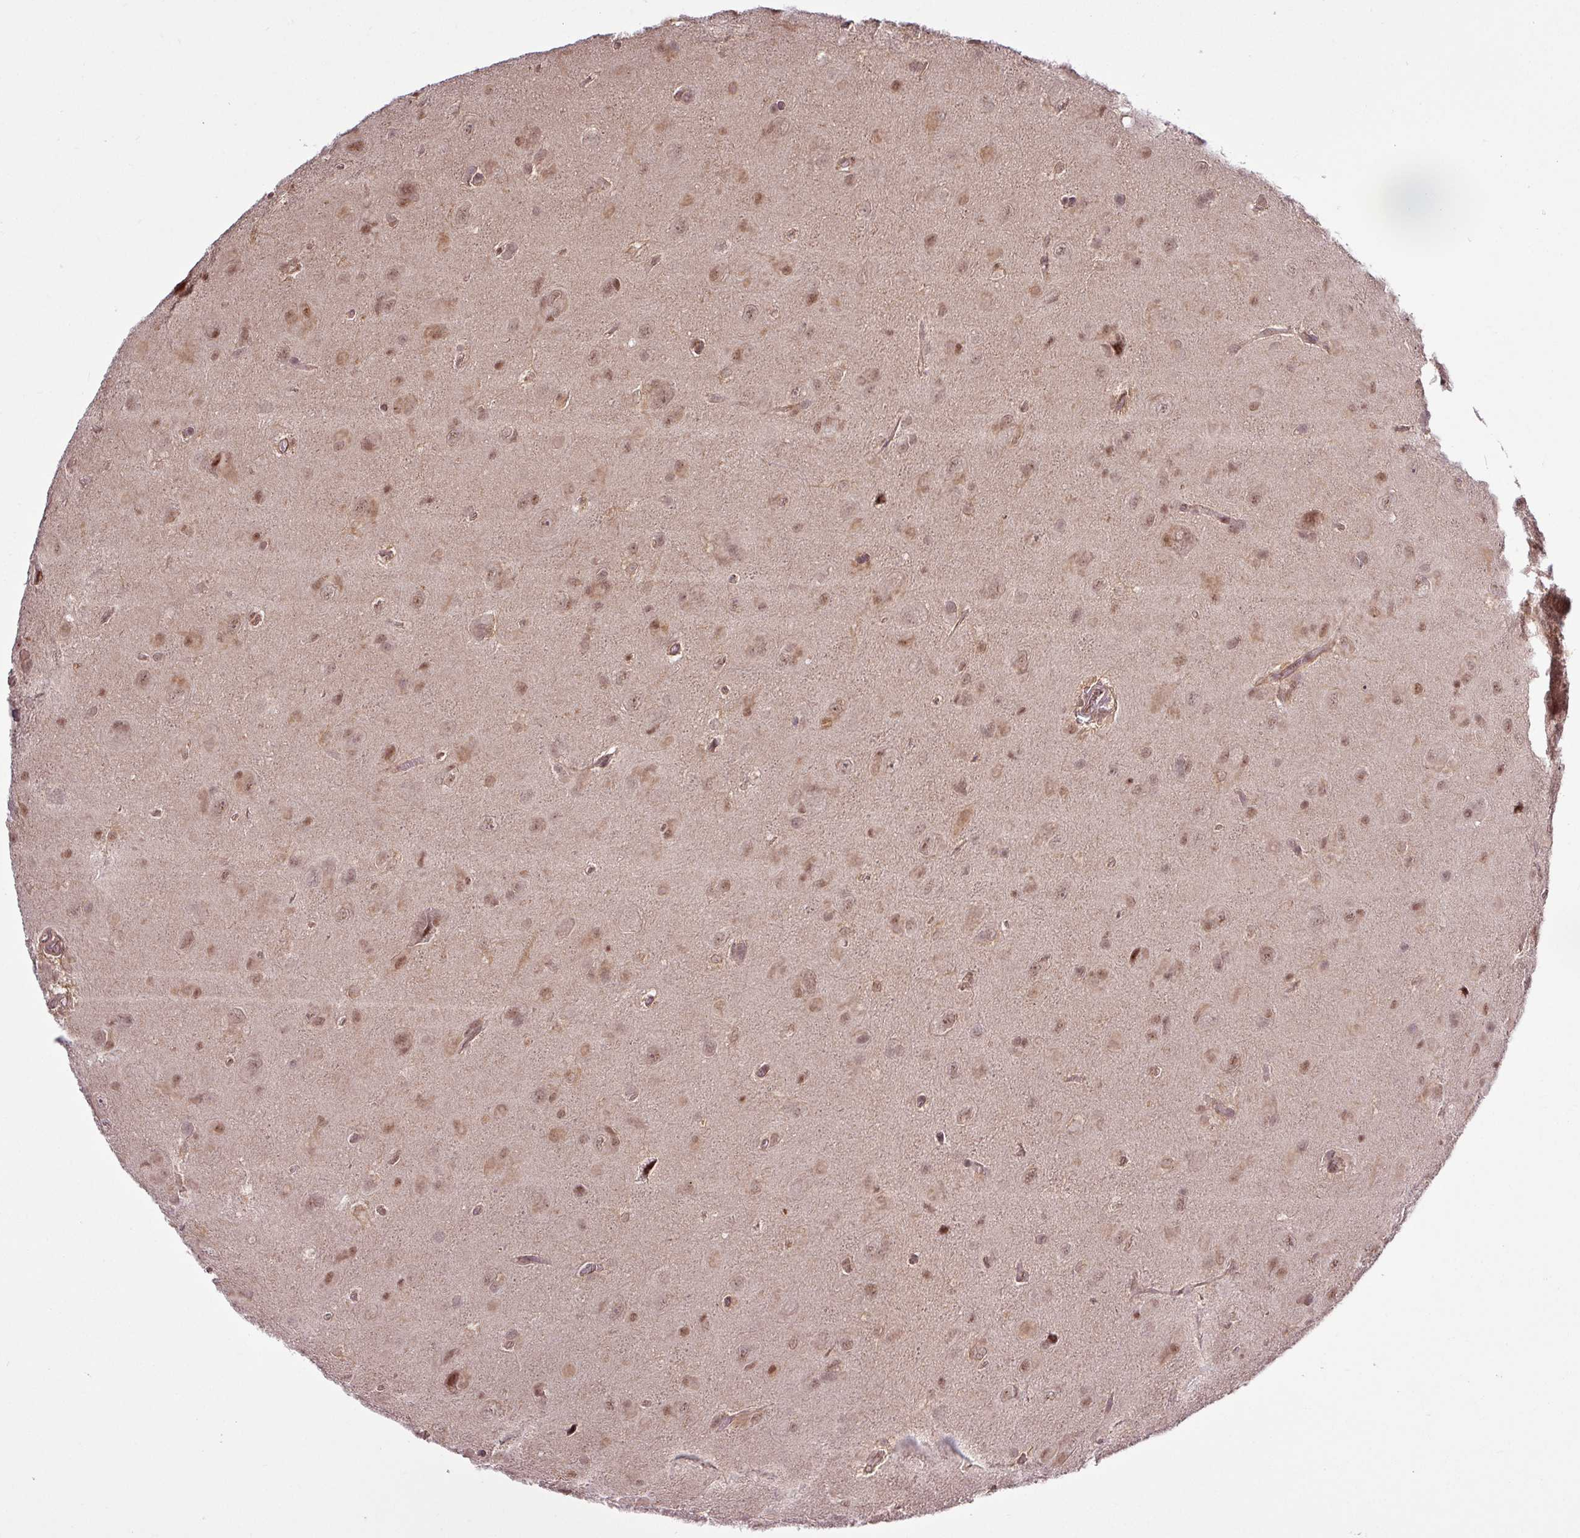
{"staining": {"intensity": "moderate", "quantity": ">75%", "location": "cytoplasmic/membranous,nuclear"}, "tissue": "glioma", "cell_type": "Tumor cells", "image_type": "cancer", "snomed": [{"axis": "morphology", "description": "Glioma, malignant, Low grade"}, {"axis": "topography", "description": "Brain"}], "caption": "This histopathology image shows immunohistochemistry (IHC) staining of glioma, with medium moderate cytoplasmic/membranous and nuclear positivity in about >75% of tumor cells.", "gene": "ITPKC", "patient": {"sex": "male", "age": 58}}